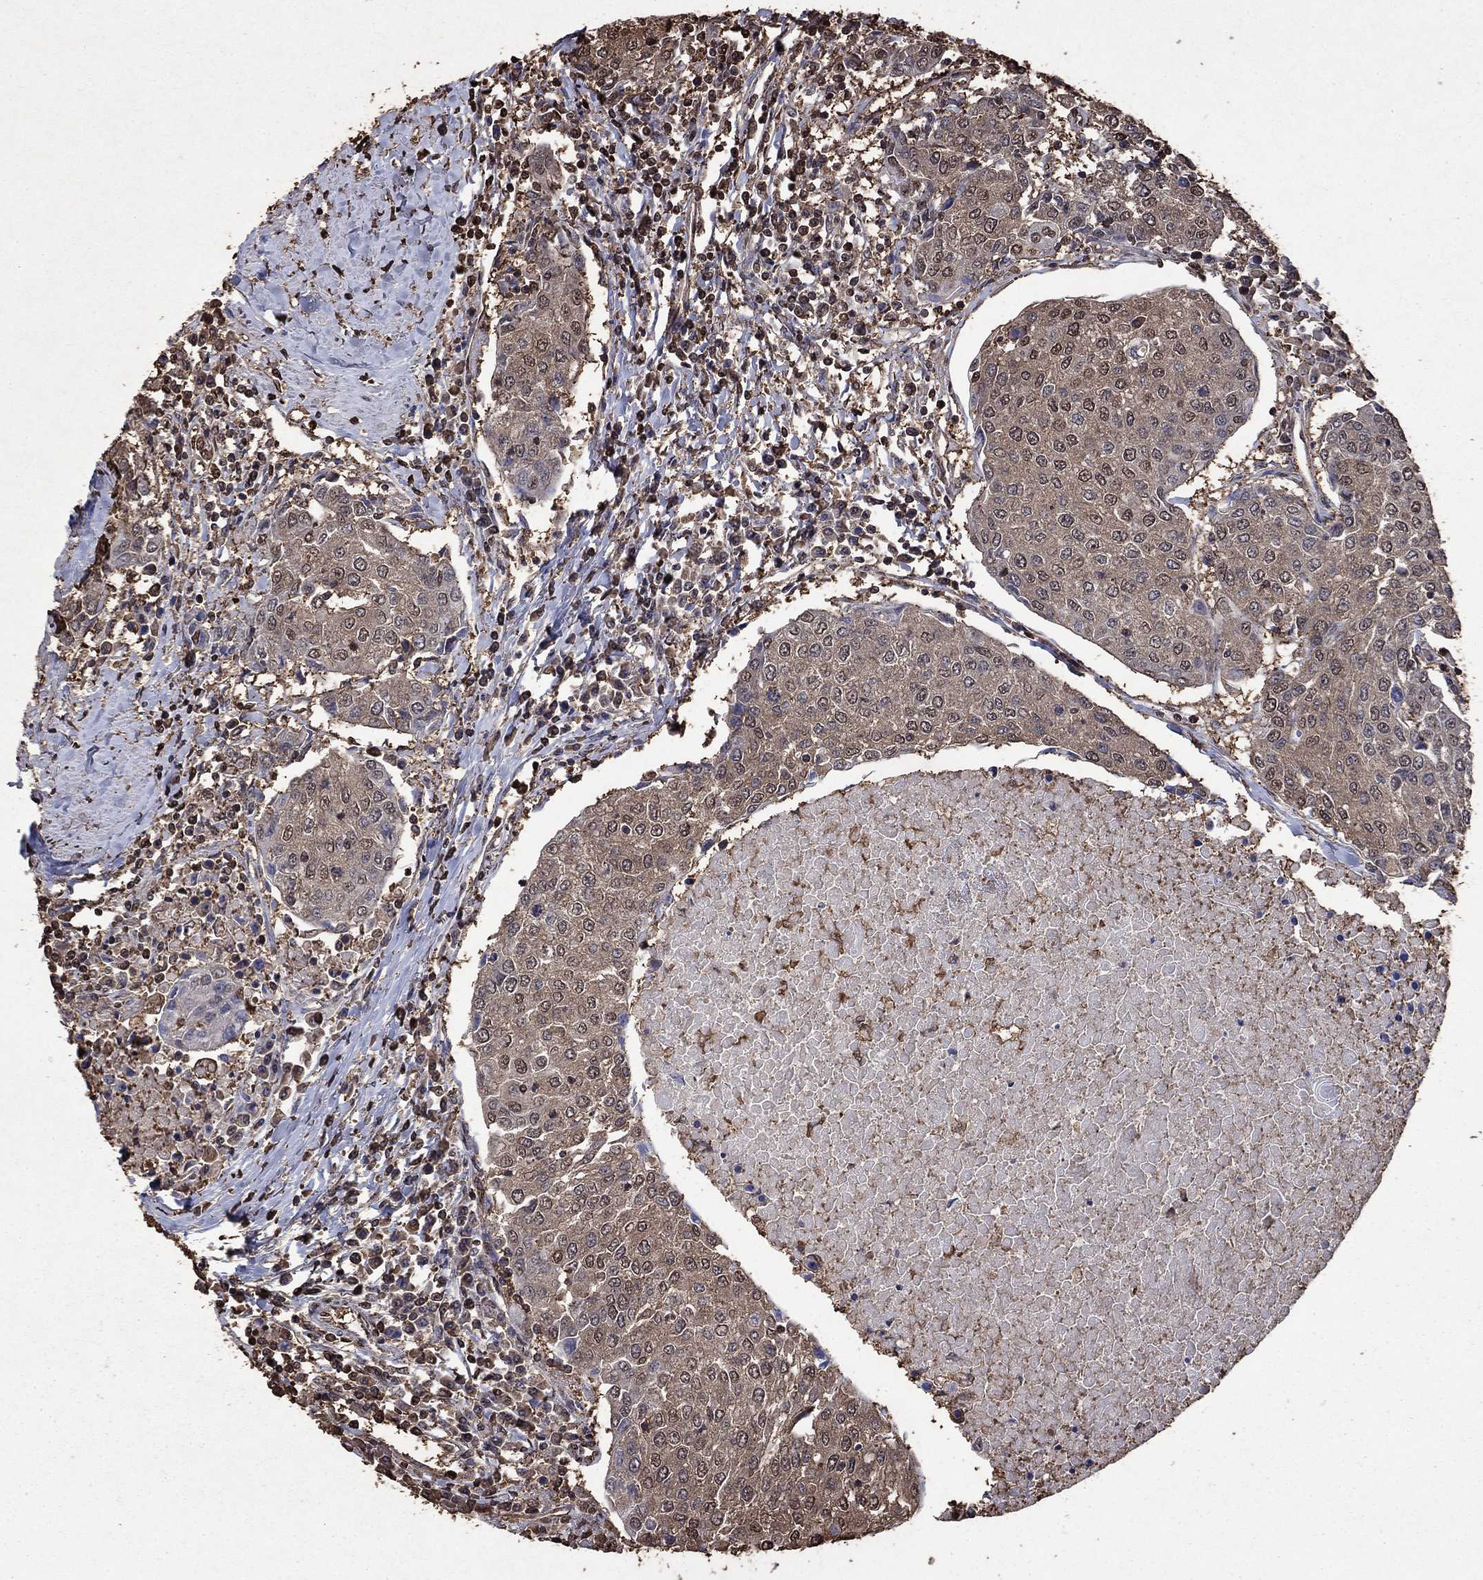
{"staining": {"intensity": "weak", "quantity": "25%-75%", "location": "cytoplasmic/membranous"}, "tissue": "urothelial cancer", "cell_type": "Tumor cells", "image_type": "cancer", "snomed": [{"axis": "morphology", "description": "Urothelial carcinoma, High grade"}, {"axis": "topography", "description": "Urinary bladder"}], "caption": "DAB (3,3'-diaminobenzidine) immunohistochemical staining of high-grade urothelial carcinoma exhibits weak cytoplasmic/membranous protein positivity in approximately 25%-75% of tumor cells.", "gene": "GAPDH", "patient": {"sex": "female", "age": 85}}